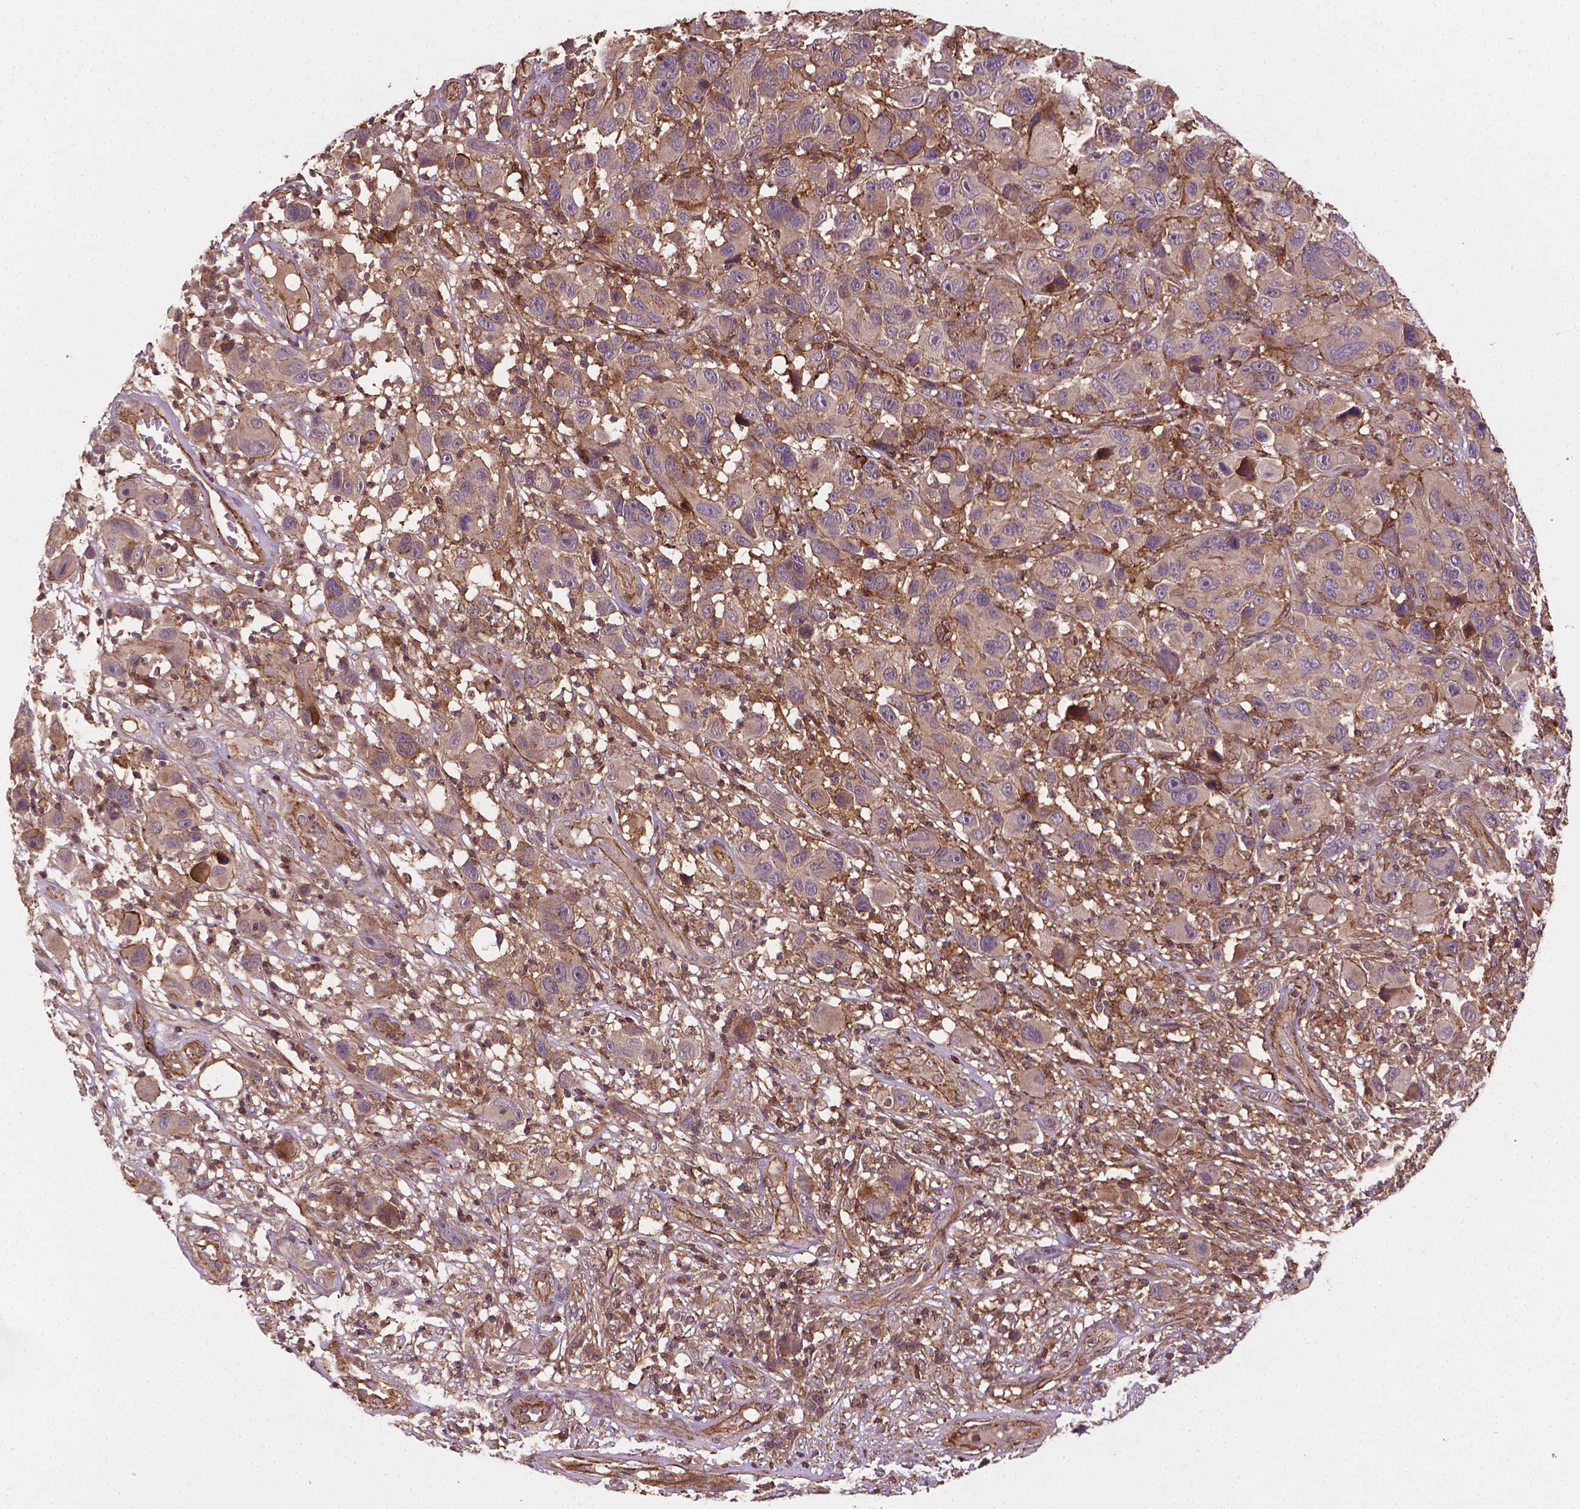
{"staining": {"intensity": "moderate", "quantity": "<25%", "location": "cytoplasmic/membranous"}, "tissue": "melanoma", "cell_type": "Tumor cells", "image_type": "cancer", "snomed": [{"axis": "morphology", "description": "Malignant melanoma, NOS"}, {"axis": "topography", "description": "Skin"}], "caption": "Protein expression by IHC exhibits moderate cytoplasmic/membranous positivity in approximately <25% of tumor cells in melanoma.", "gene": "ZMYND19", "patient": {"sex": "male", "age": 53}}